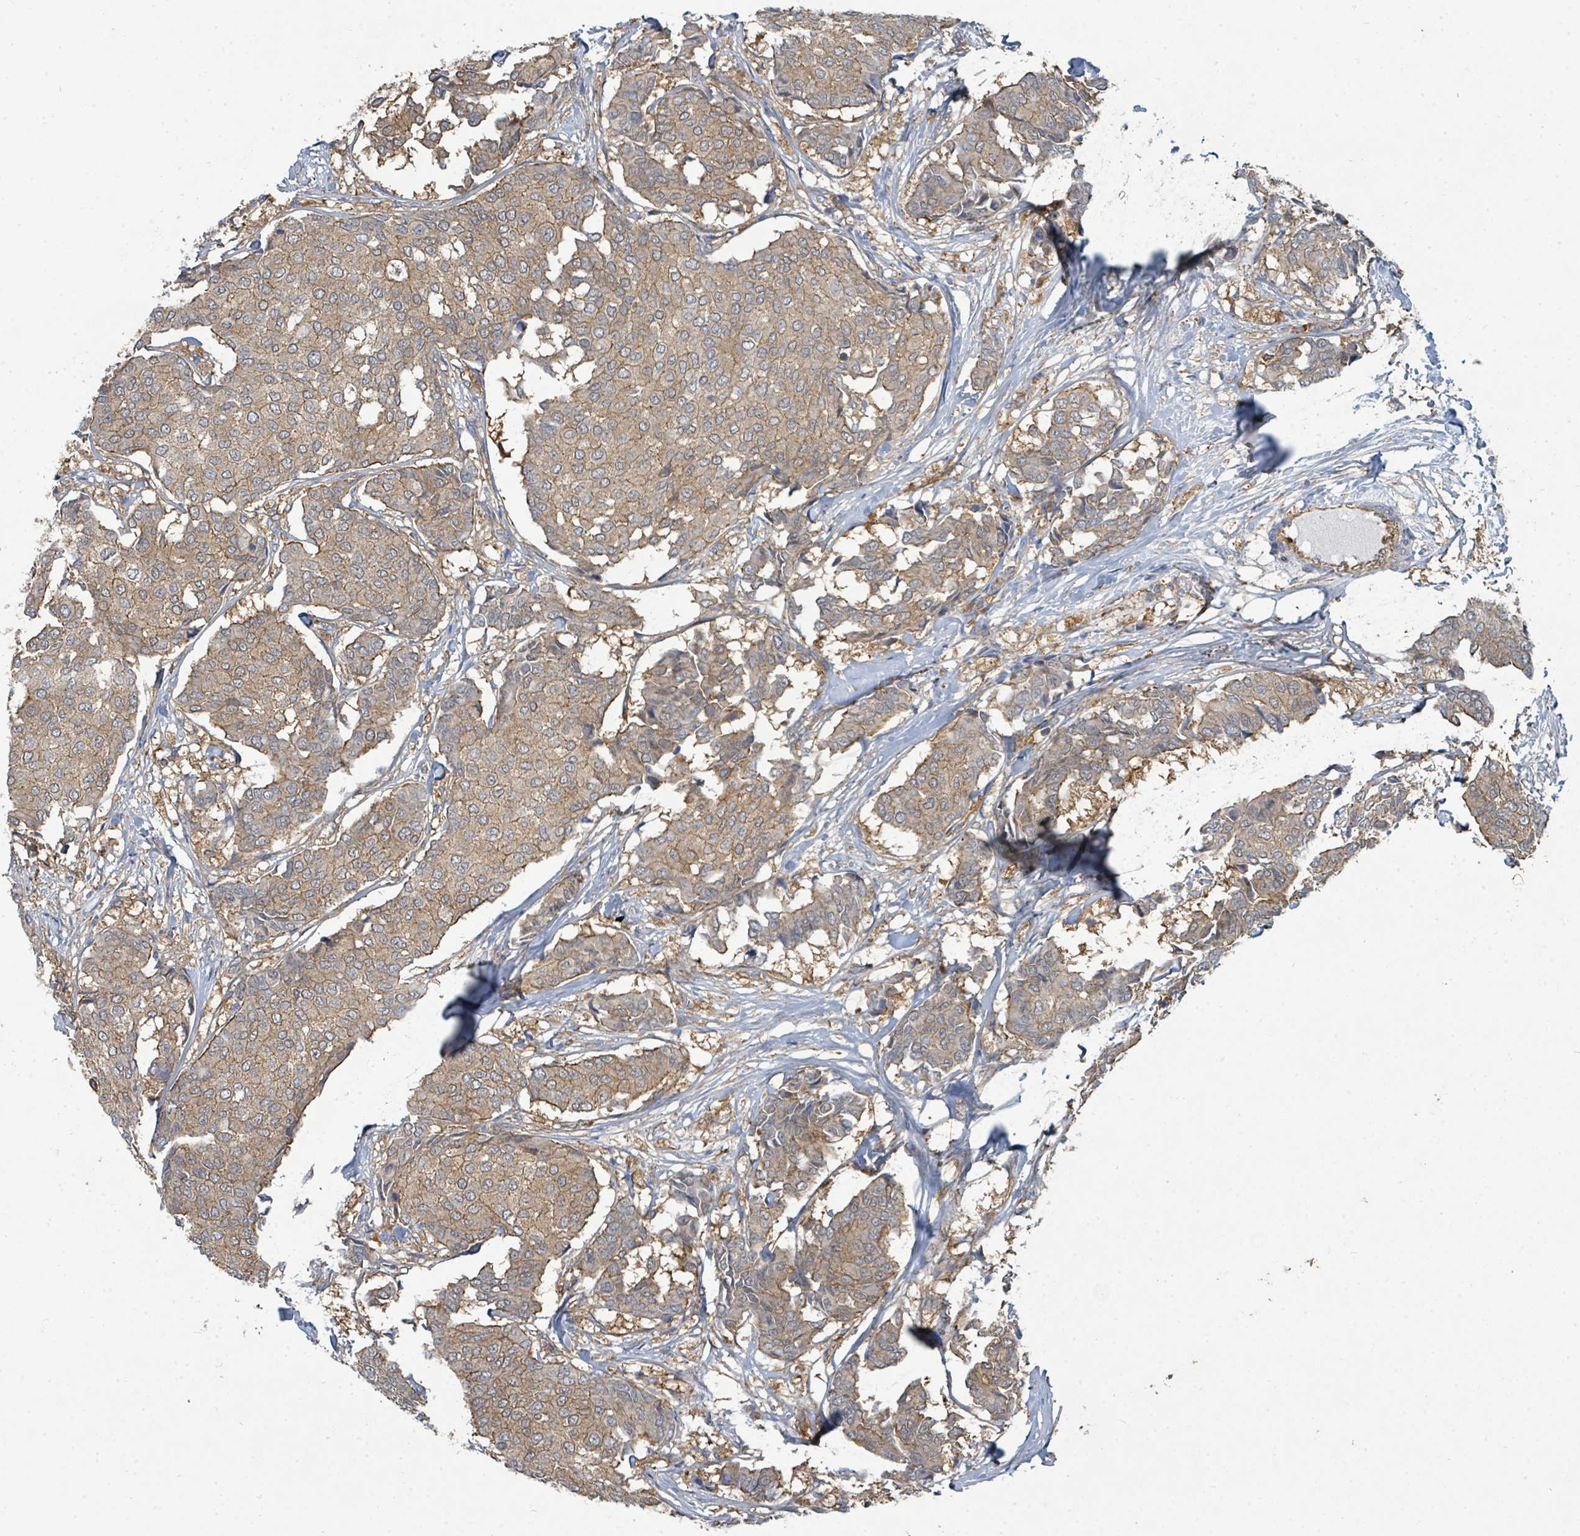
{"staining": {"intensity": "moderate", "quantity": ">75%", "location": "cytoplasmic/membranous"}, "tissue": "breast cancer", "cell_type": "Tumor cells", "image_type": "cancer", "snomed": [{"axis": "morphology", "description": "Duct carcinoma"}, {"axis": "topography", "description": "Breast"}], "caption": "A photomicrograph of invasive ductal carcinoma (breast) stained for a protein displays moderate cytoplasmic/membranous brown staining in tumor cells. The staining is performed using DAB (3,3'-diaminobenzidine) brown chromogen to label protein expression. The nuclei are counter-stained blue using hematoxylin.", "gene": "BOLA2B", "patient": {"sex": "female", "age": 75}}